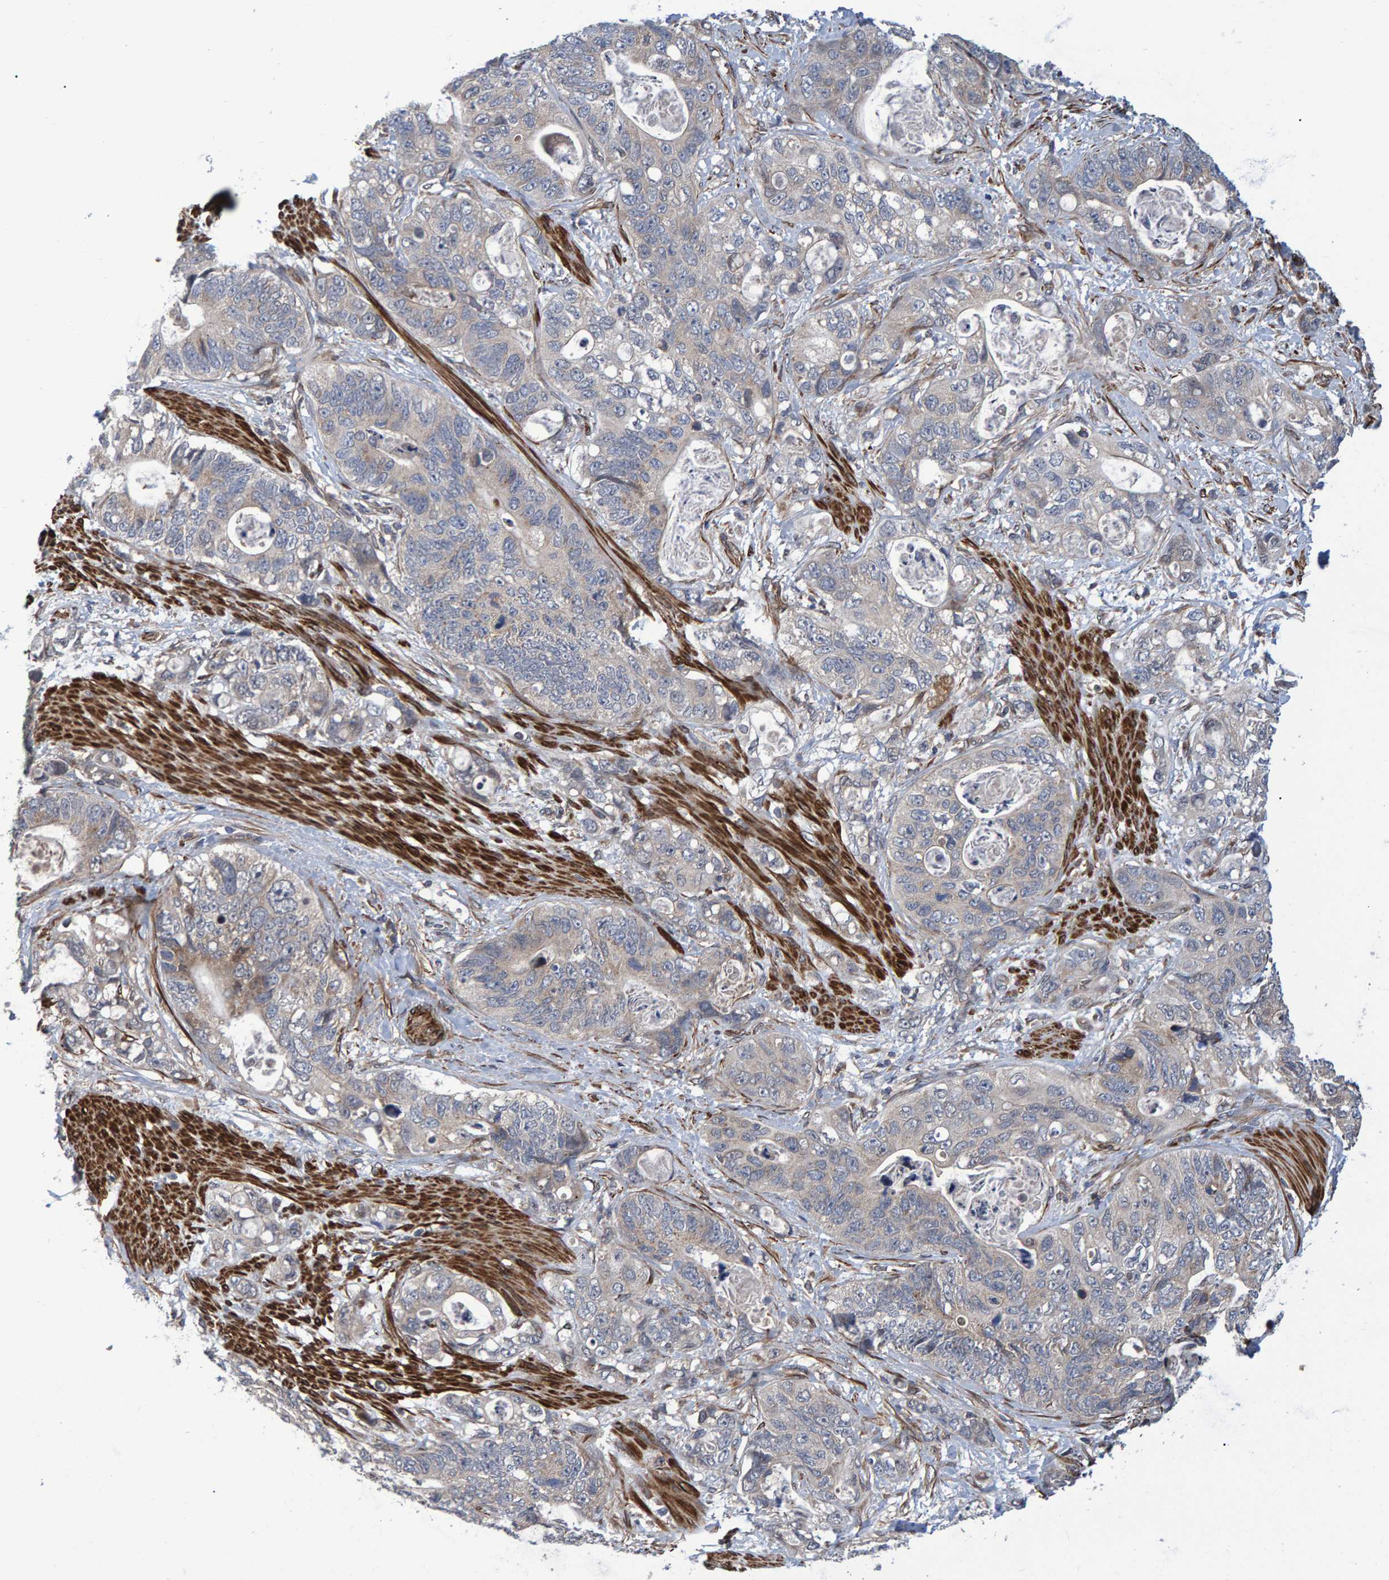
{"staining": {"intensity": "negative", "quantity": "none", "location": "none"}, "tissue": "stomach cancer", "cell_type": "Tumor cells", "image_type": "cancer", "snomed": [{"axis": "morphology", "description": "Normal tissue, NOS"}, {"axis": "morphology", "description": "Adenocarcinoma, NOS"}, {"axis": "topography", "description": "Stomach"}], "caption": "Immunohistochemical staining of human stomach cancer (adenocarcinoma) shows no significant staining in tumor cells.", "gene": "ATP6V1H", "patient": {"sex": "female", "age": 89}}